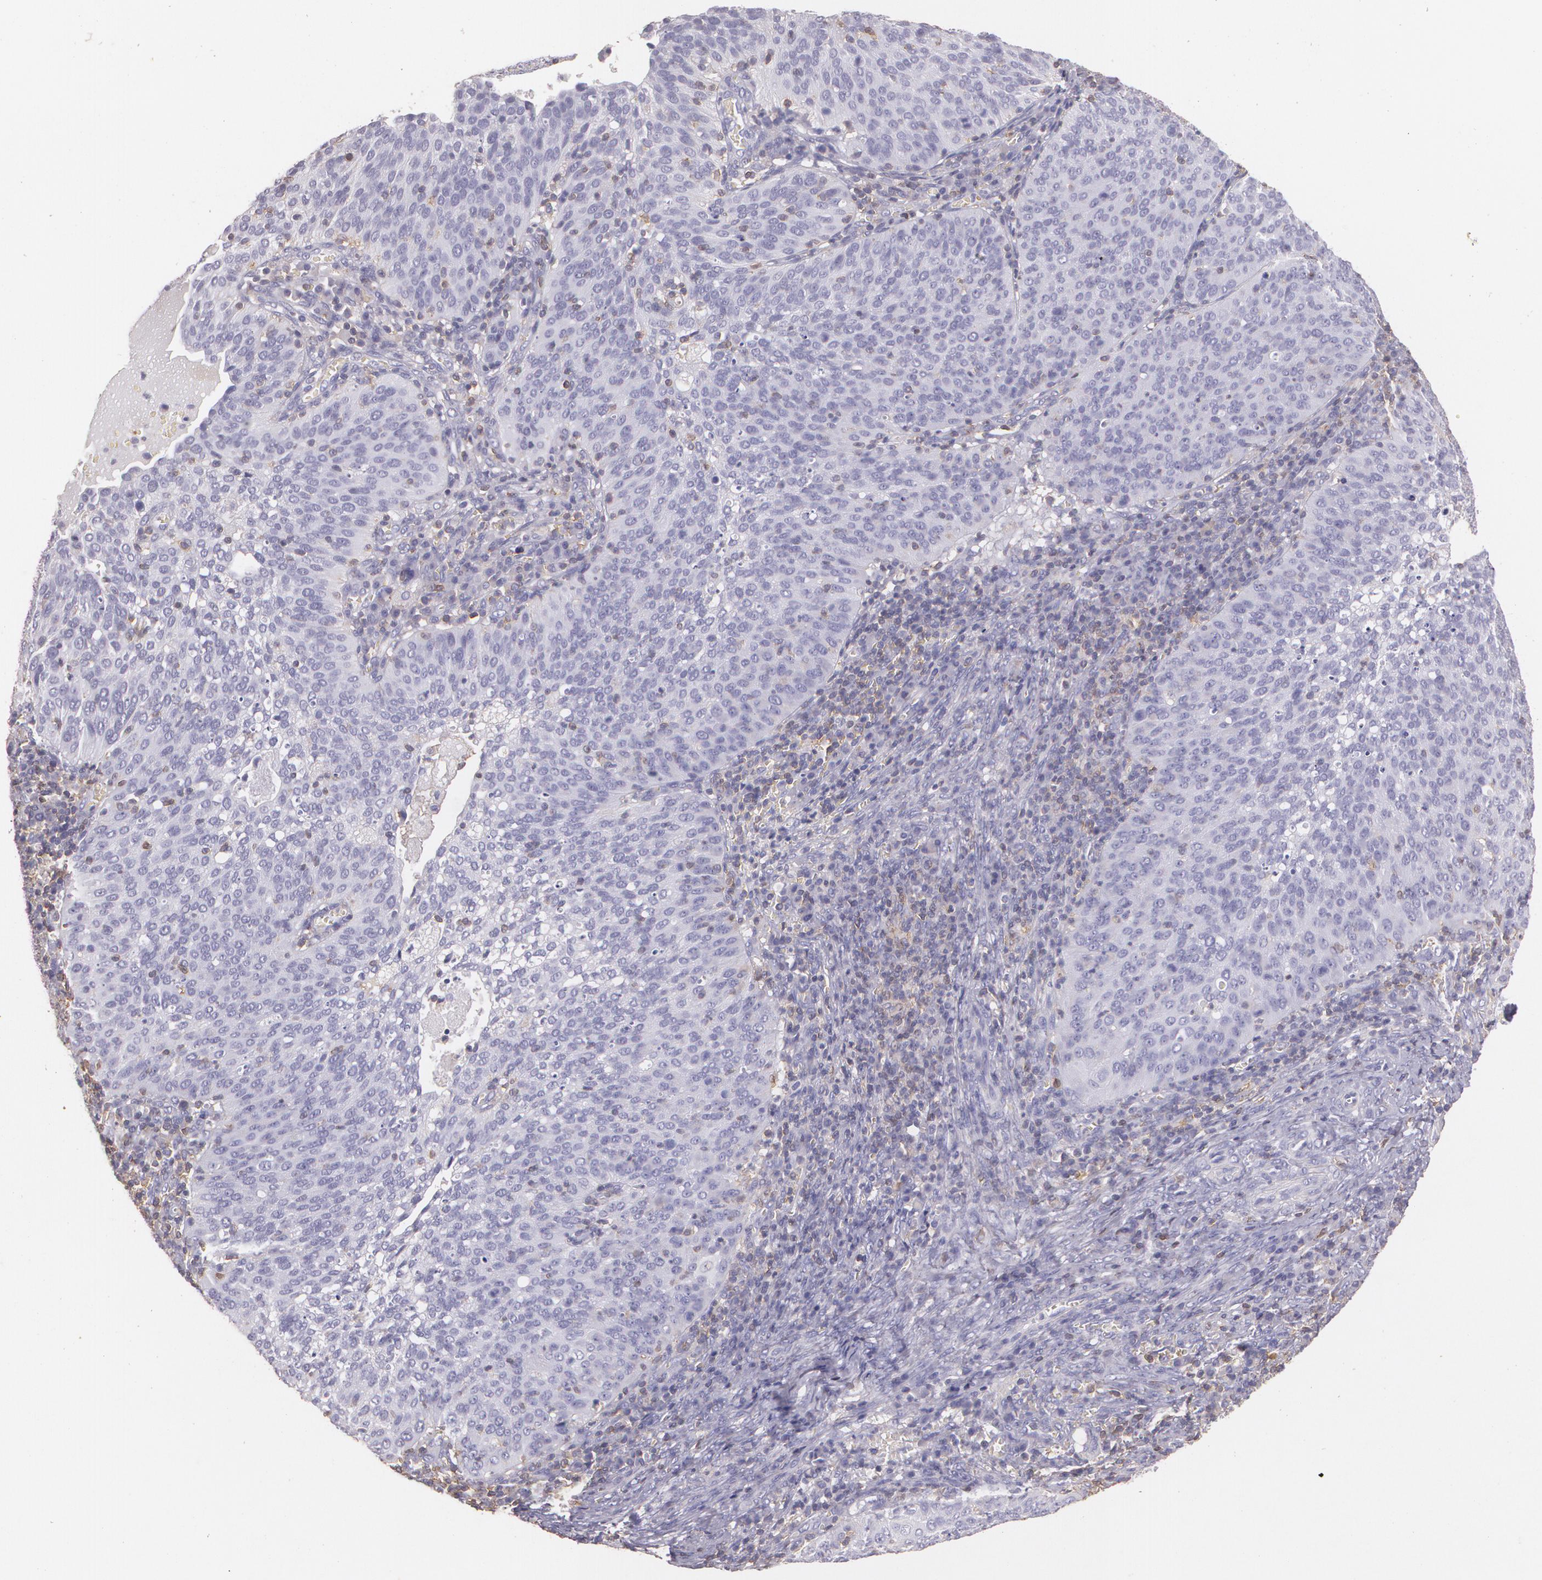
{"staining": {"intensity": "negative", "quantity": "none", "location": "none"}, "tissue": "cervical cancer", "cell_type": "Tumor cells", "image_type": "cancer", "snomed": [{"axis": "morphology", "description": "Adenocarcinoma, NOS"}, {"axis": "topography", "description": "Cervix"}], "caption": "The image exhibits no significant staining in tumor cells of adenocarcinoma (cervical). Brightfield microscopy of immunohistochemistry (IHC) stained with DAB (brown) and hematoxylin (blue), captured at high magnification.", "gene": "TGFBR1", "patient": {"sex": "female", "age": 36}}